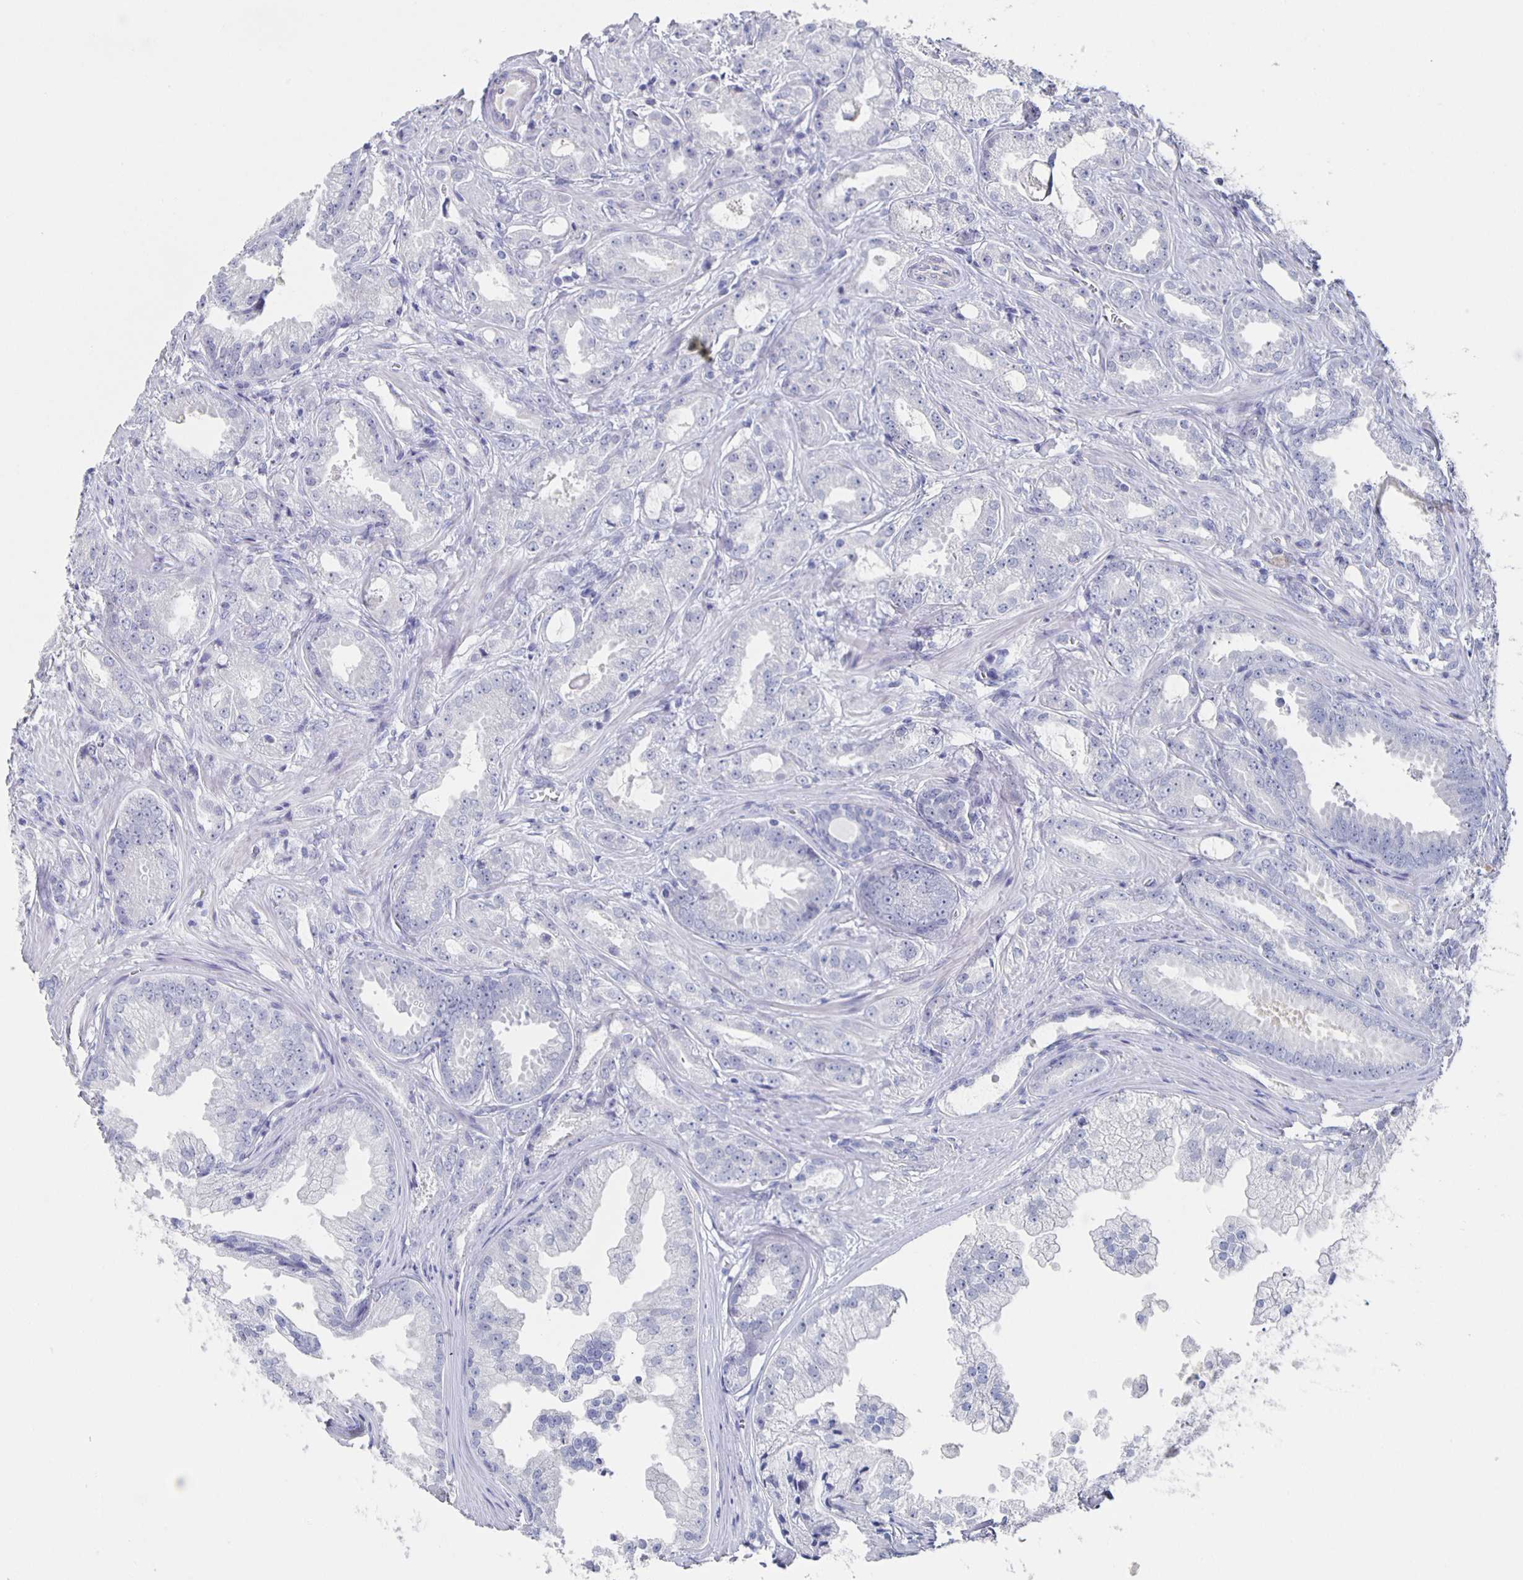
{"staining": {"intensity": "negative", "quantity": "none", "location": "none"}, "tissue": "prostate cancer", "cell_type": "Tumor cells", "image_type": "cancer", "snomed": [{"axis": "morphology", "description": "Adenocarcinoma, Low grade"}, {"axis": "topography", "description": "Prostate"}], "caption": "DAB immunohistochemical staining of low-grade adenocarcinoma (prostate) demonstrates no significant staining in tumor cells.", "gene": "CACNA2D2", "patient": {"sex": "male", "age": 65}}